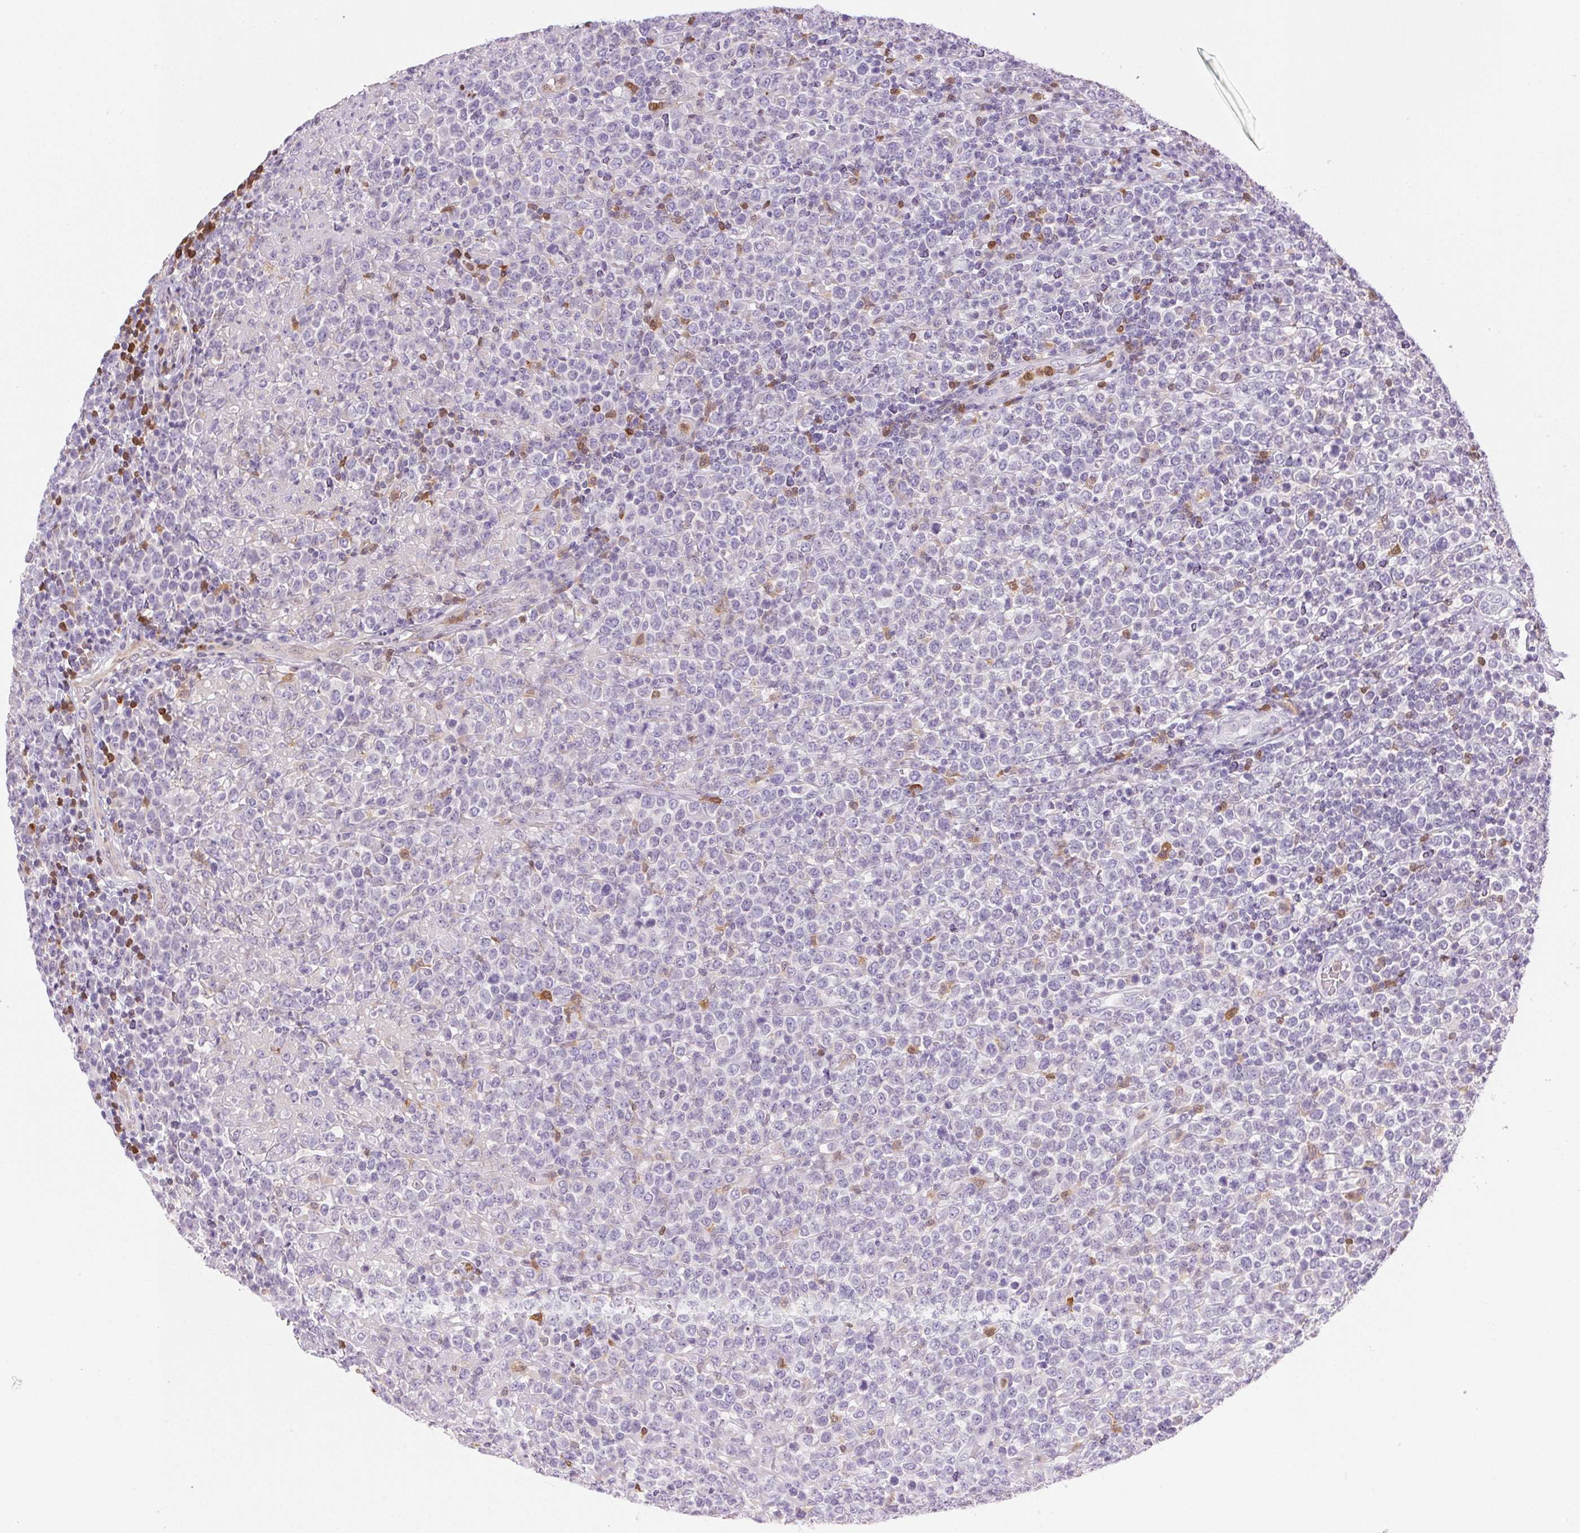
{"staining": {"intensity": "negative", "quantity": "none", "location": "none"}, "tissue": "lymphoma", "cell_type": "Tumor cells", "image_type": "cancer", "snomed": [{"axis": "morphology", "description": "Malignant lymphoma, non-Hodgkin's type, High grade"}, {"axis": "topography", "description": "Soft tissue"}], "caption": "DAB immunohistochemical staining of high-grade malignant lymphoma, non-Hodgkin's type displays no significant expression in tumor cells.", "gene": "TMEM45A", "patient": {"sex": "female", "age": 56}}